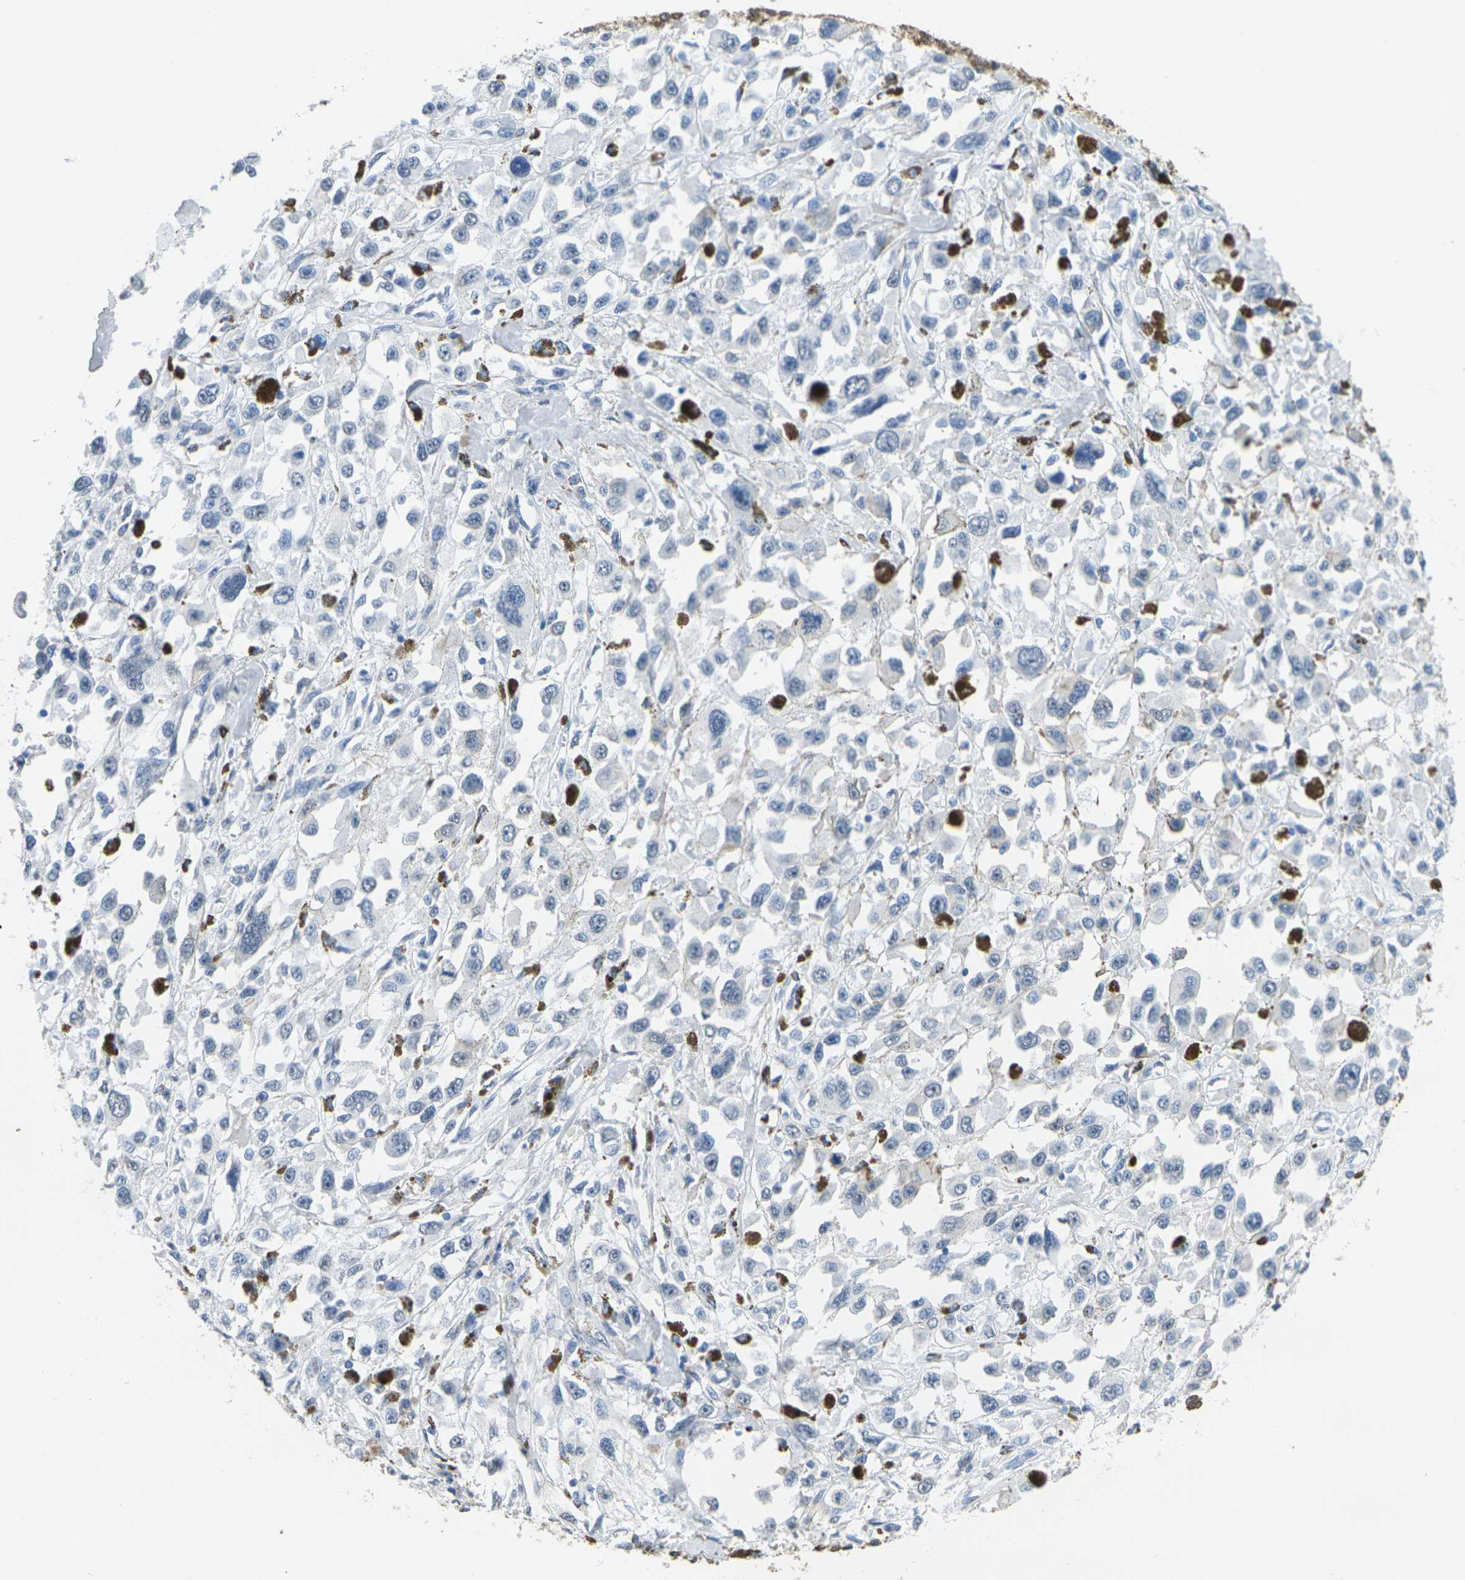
{"staining": {"intensity": "negative", "quantity": "none", "location": "none"}, "tissue": "melanoma", "cell_type": "Tumor cells", "image_type": "cancer", "snomed": [{"axis": "morphology", "description": "Malignant melanoma, Metastatic site"}, {"axis": "topography", "description": "Lymph node"}], "caption": "Malignant melanoma (metastatic site) was stained to show a protein in brown. There is no significant positivity in tumor cells.", "gene": "CTAG1A", "patient": {"sex": "male", "age": 59}}